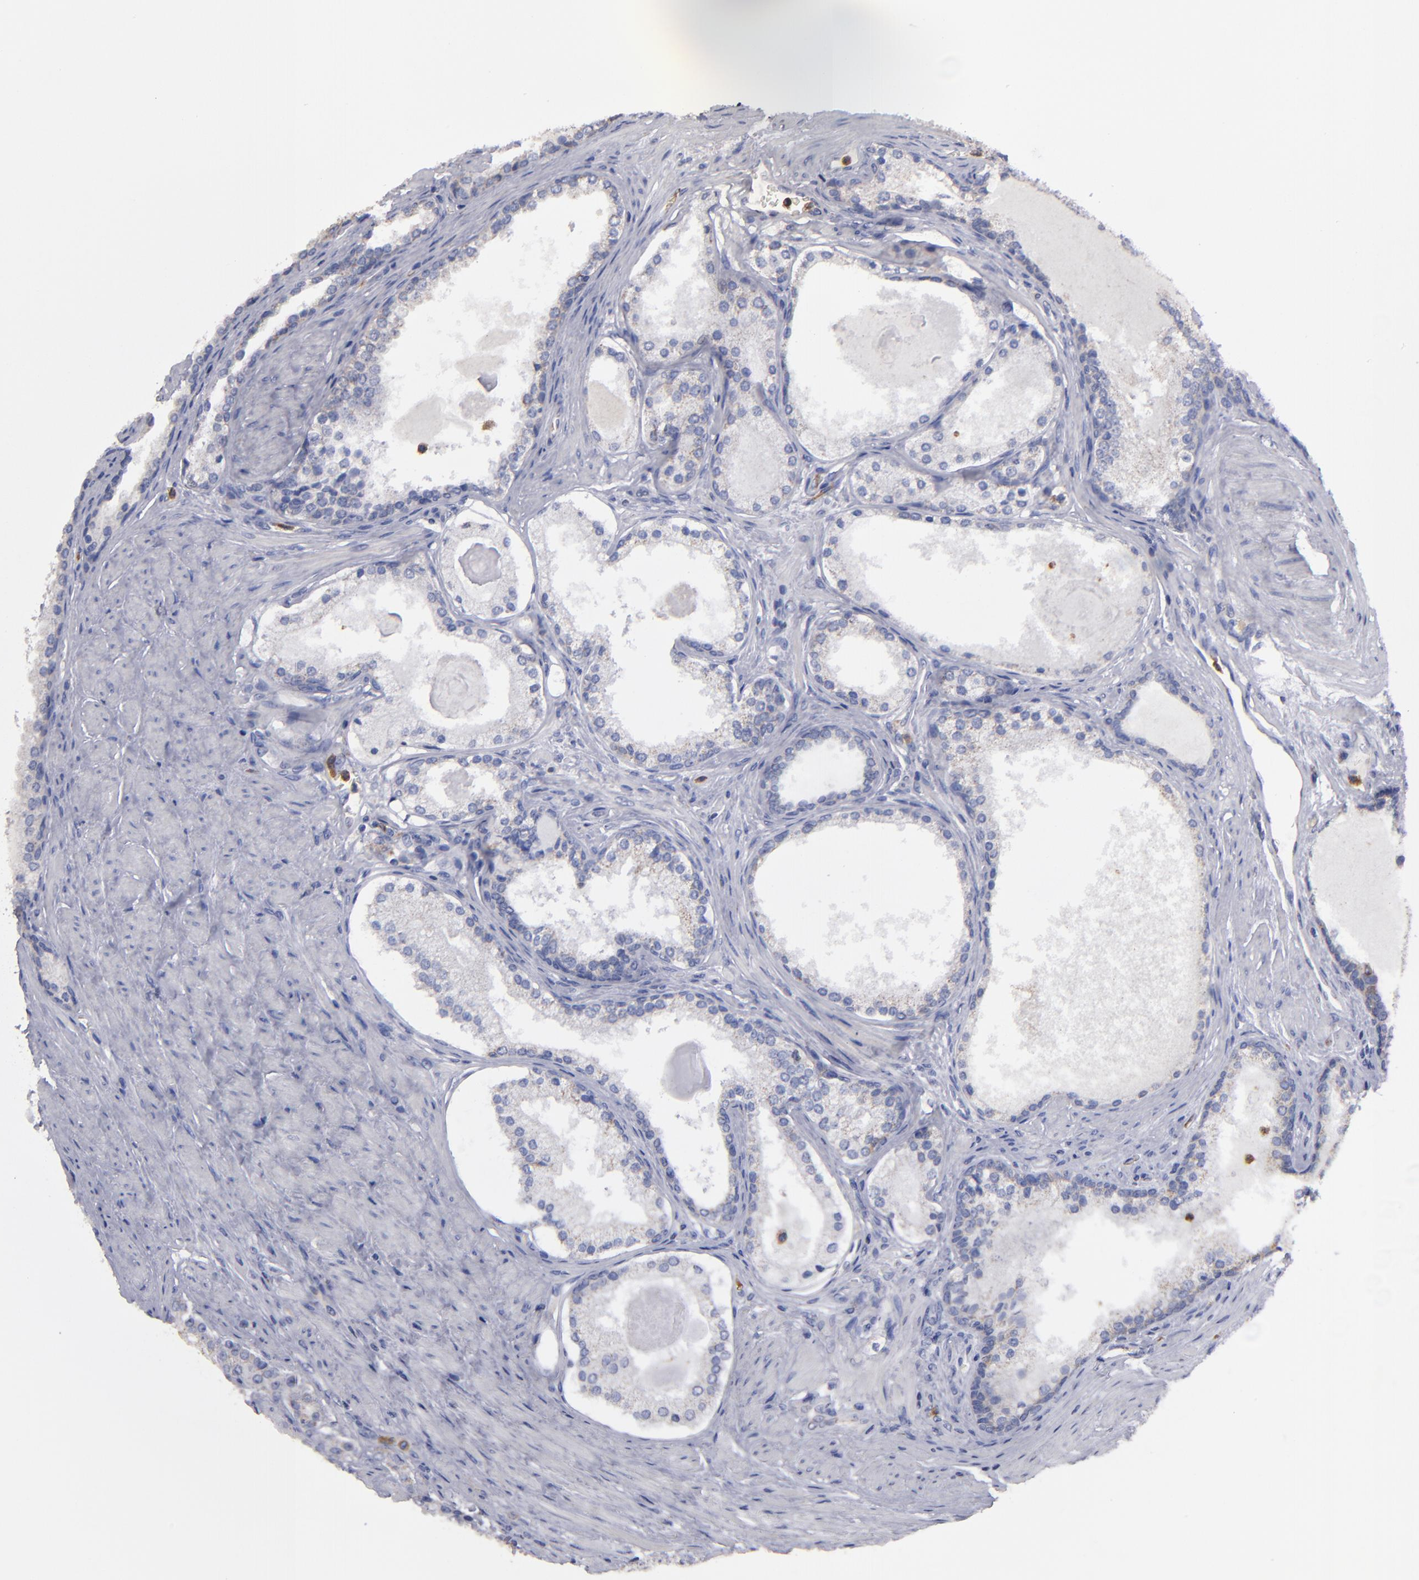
{"staining": {"intensity": "moderate", "quantity": "25%-75%", "location": "cytoplasmic/membranous"}, "tissue": "prostate cancer", "cell_type": "Tumor cells", "image_type": "cancer", "snomed": [{"axis": "morphology", "description": "Adenocarcinoma, Medium grade"}, {"axis": "topography", "description": "Prostate"}], "caption": "Prostate medium-grade adenocarcinoma was stained to show a protein in brown. There is medium levels of moderate cytoplasmic/membranous expression in about 25%-75% of tumor cells.", "gene": "FGR", "patient": {"sex": "male", "age": 72}}